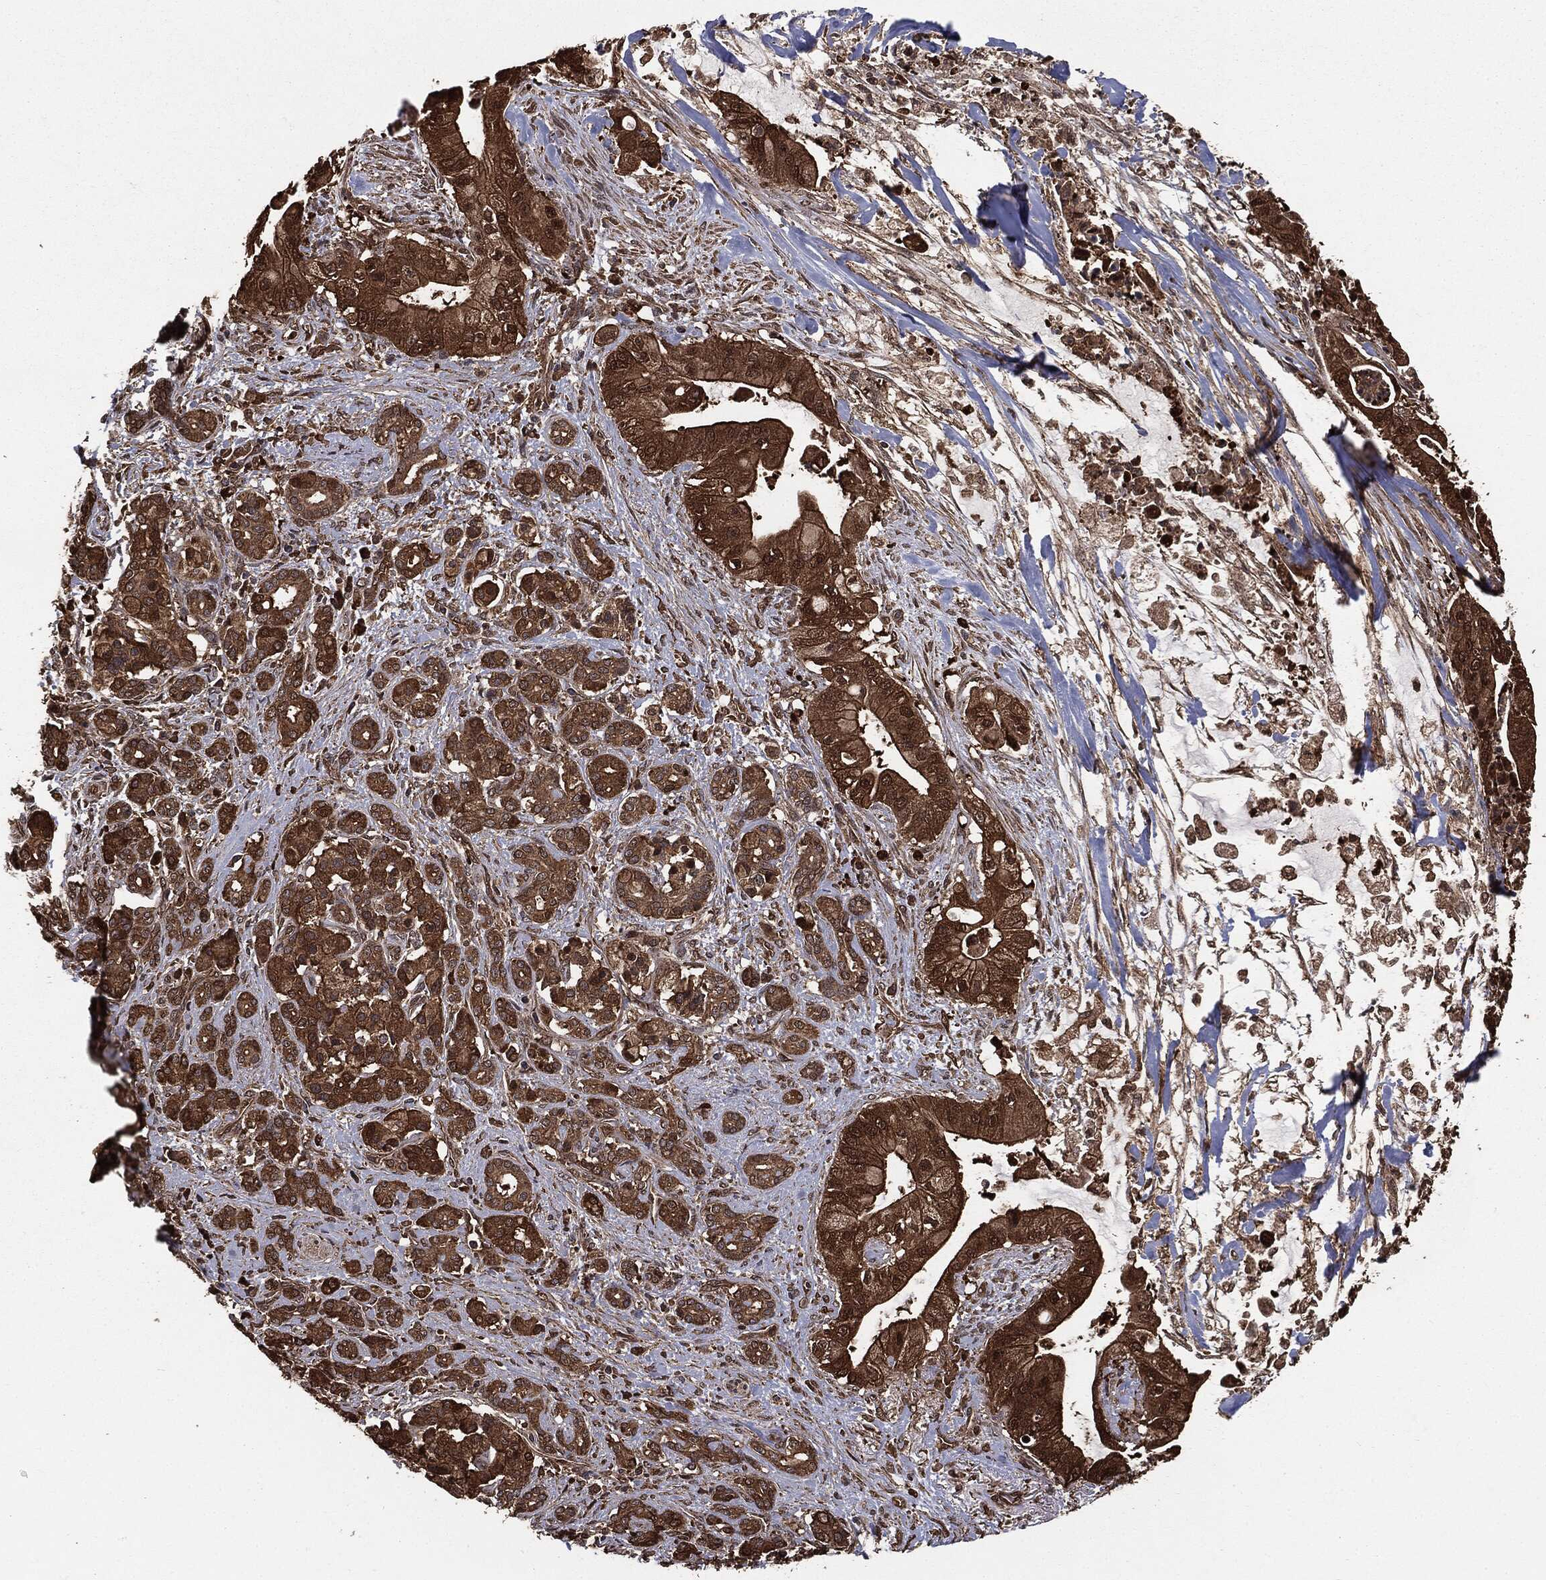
{"staining": {"intensity": "strong", "quantity": ">75%", "location": "cytoplasmic/membranous"}, "tissue": "pancreatic cancer", "cell_type": "Tumor cells", "image_type": "cancer", "snomed": [{"axis": "morphology", "description": "Normal tissue, NOS"}, {"axis": "morphology", "description": "Inflammation, NOS"}, {"axis": "morphology", "description": "Adenocarcinoma, NOS"}, {"axis": "topography", "description": "Pancreas"}], "caption": "Immunohistochemistry of adenocarcinoma (pancreatic) demonstrates high levels of strong cytoplasmic/membranous positivity in approximately >75% of tumor cells.", "gene": "NME1", "patient": {"sex": "male", "age": 57}}